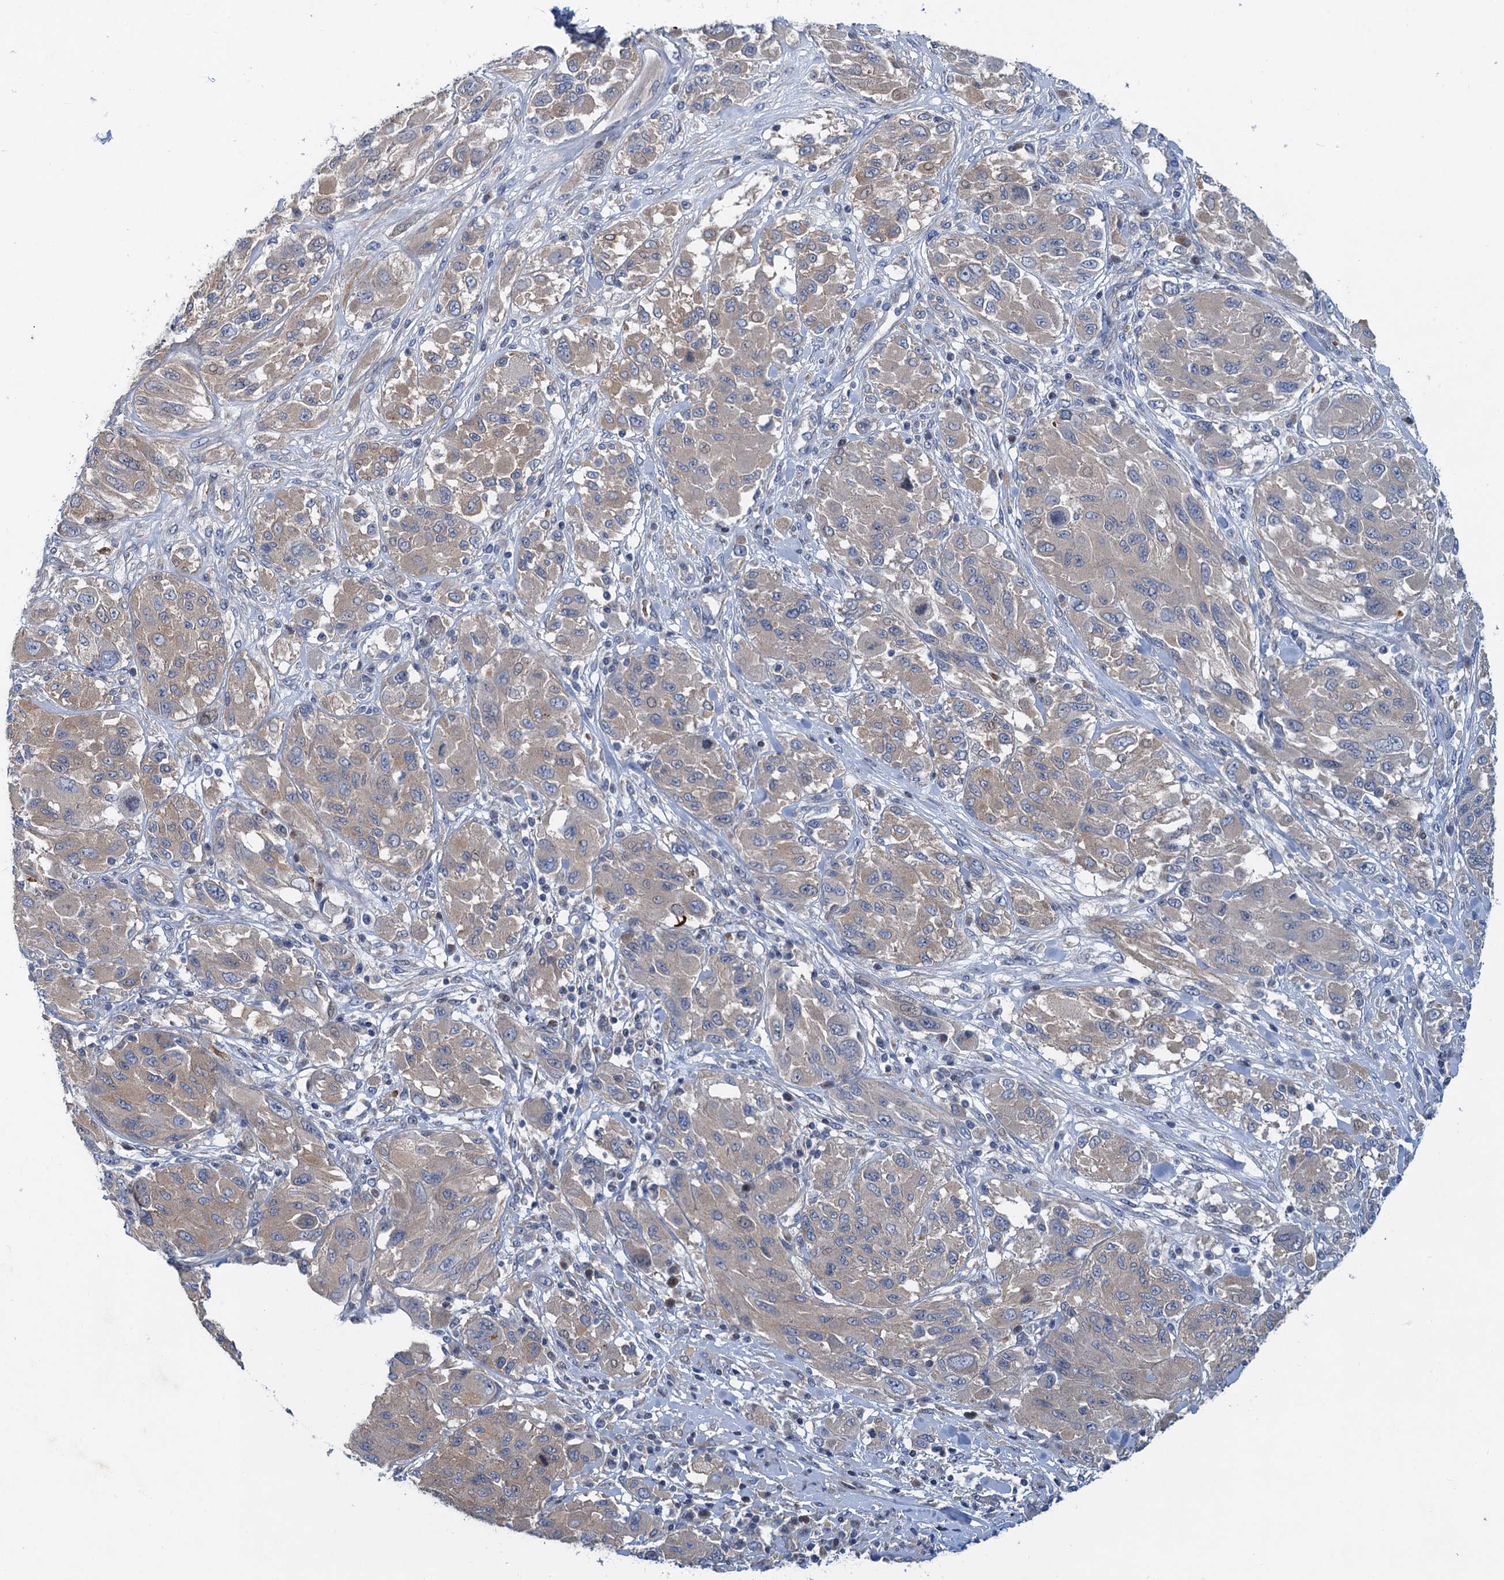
{"staining": {"intensity": "negative", "quantity": "none", "location": "none"}, "tissue": "melanoma", "cell_type": "Tumor cells", "image_type": "cancer", "snomed": [{"axis": "morphology", "description": "Malignant melanoma, NOS"}, {"axis": "topography", "description": "Skin"}], "caption": "This is an immunohistochemistry (IHC) photomicrograph of human melanoma. There is no positivity in tumor cells.", "gene": "NBEA", "patient": {"sex": "female", "age": 91}}